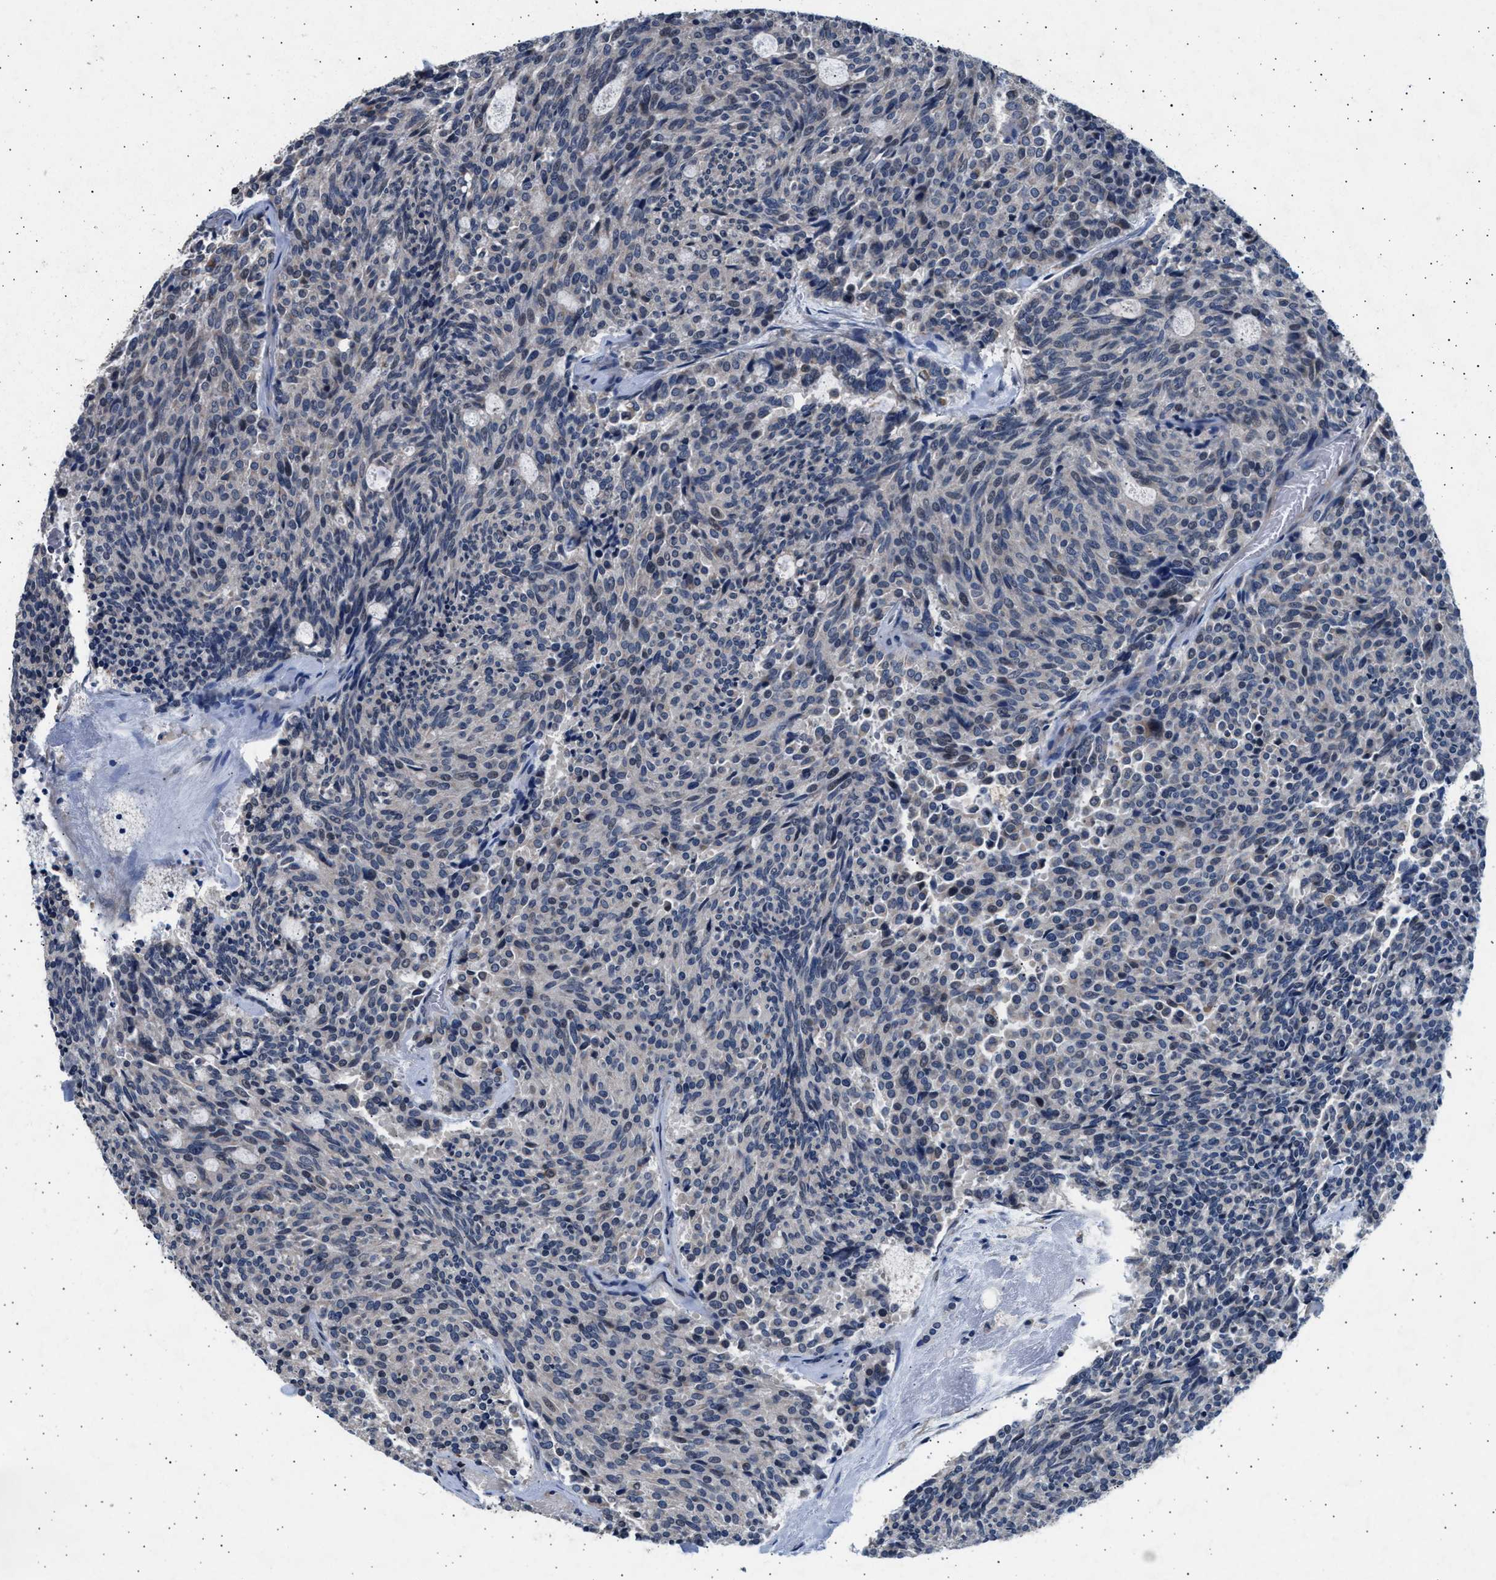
{"staining": {"intensity": "negative", "quantity": "none", "location": "none"}, "tissue": "carcinoid", "cell_type": "Tumor cells", "image_type": "cancer", "snomed": [{"axis": "morphology", "description": "Carcinoid, malignant, NOS"}, {"axis": "topography", "description": "Pancreas"}], "caption": "Immunohistochemistry (IHC) micrograph of neoplastic tissue: human carcinoid stained with DAB reveals no significant protein expression in tumor cells.", "gene": "GRAP2", "patient": {"sex": "female", "age": 54}}